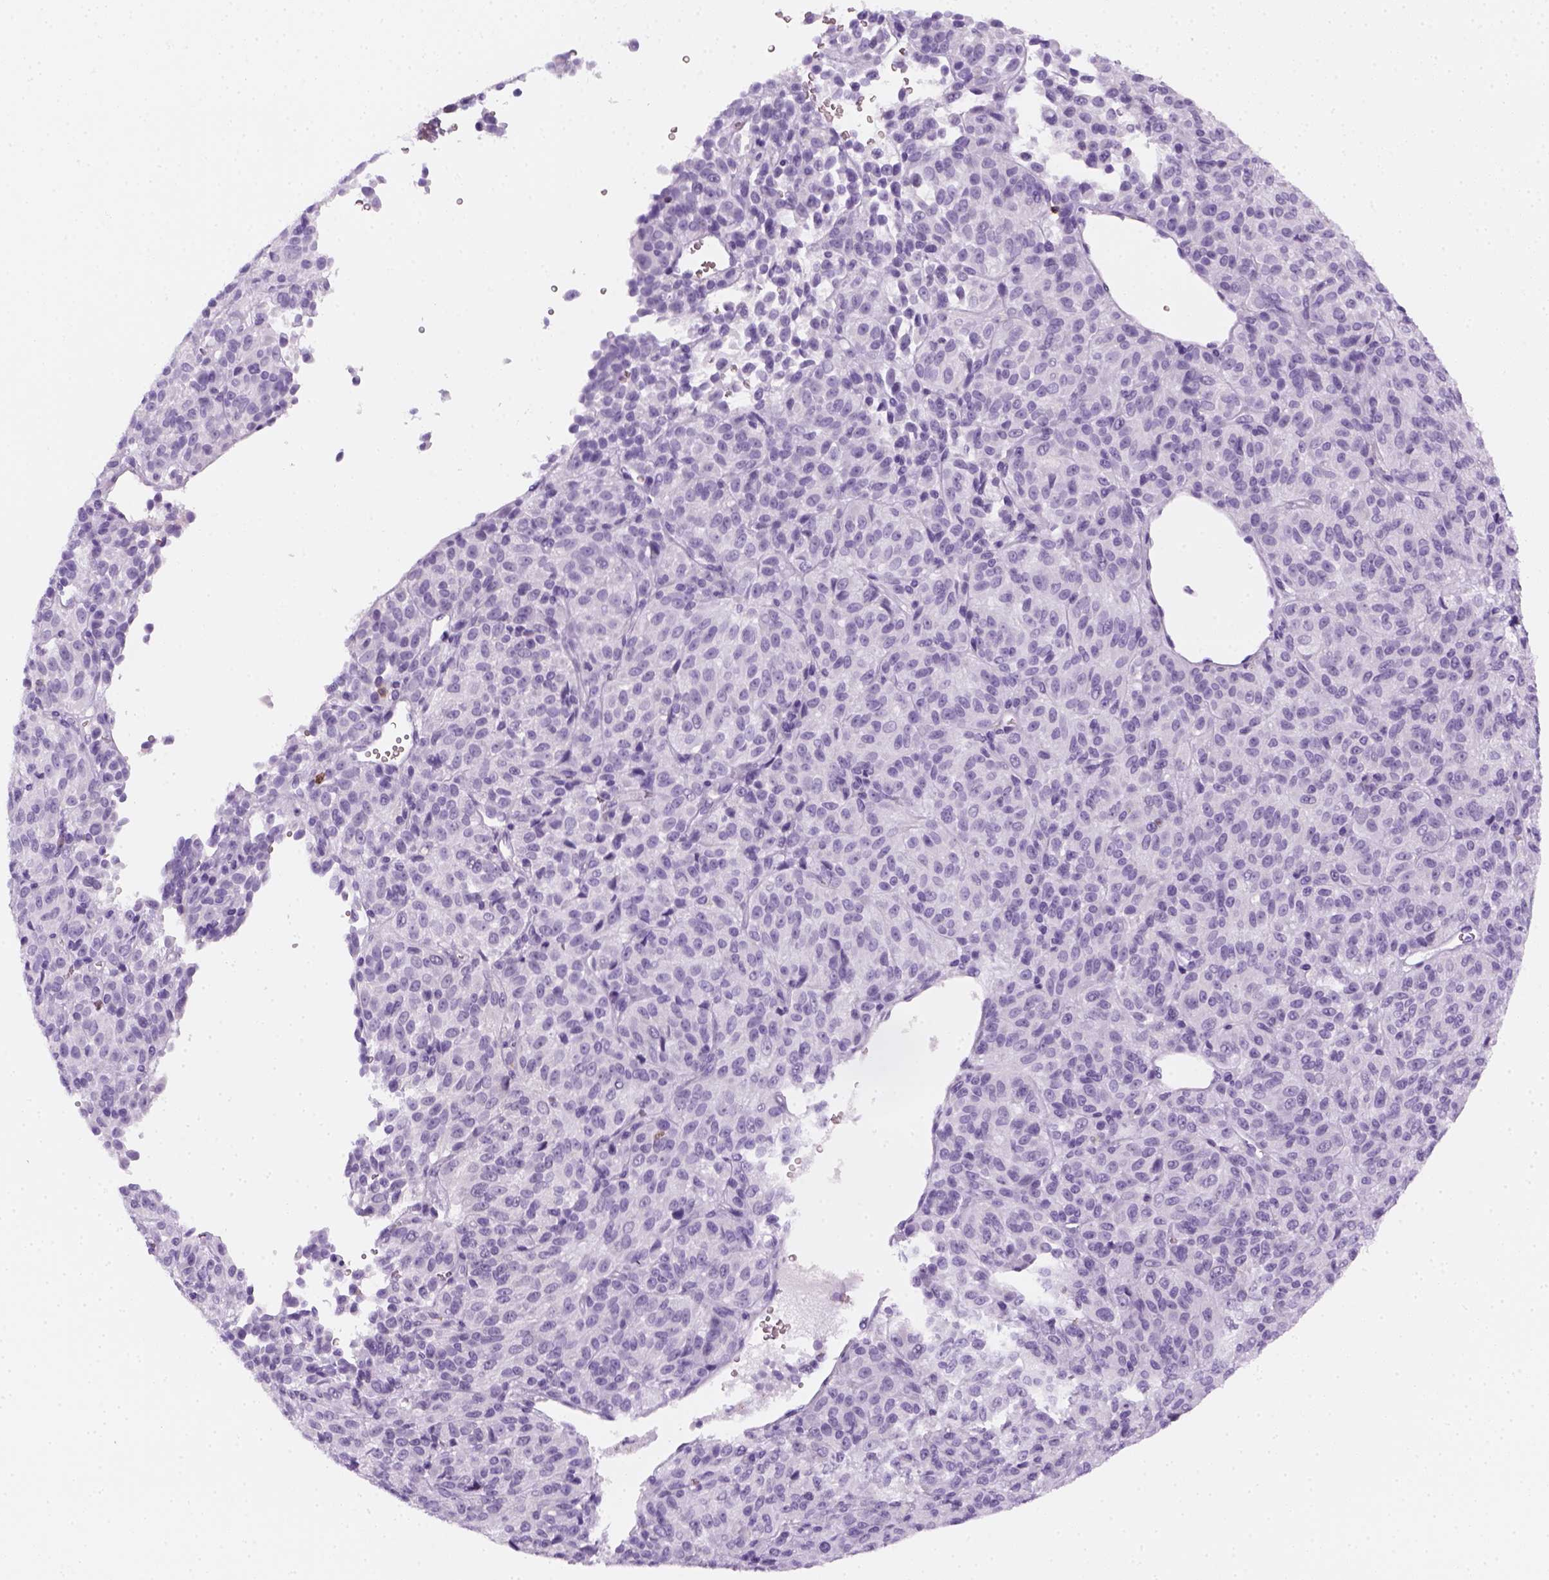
{"staining": {"intensity": "negative", "quantity": "none", "location": "none"}, "tissue": "melanoma", "cell_type": "Tumor cells", "image_type": "cancer", "snomed": [{"axis": "morphology", "description": "Malignant melanoma, Metastatic site"}, {"axis": "topography", "description": "Brain"}], "caption": "High power microscopy histopathology image of an immunohistochemistry micrograph of malignant melanoma (metastatic site), revealing no significant staining in tumor cells.", "gene": "AQP3", "patient": {"sex": "female", "age": 56}}